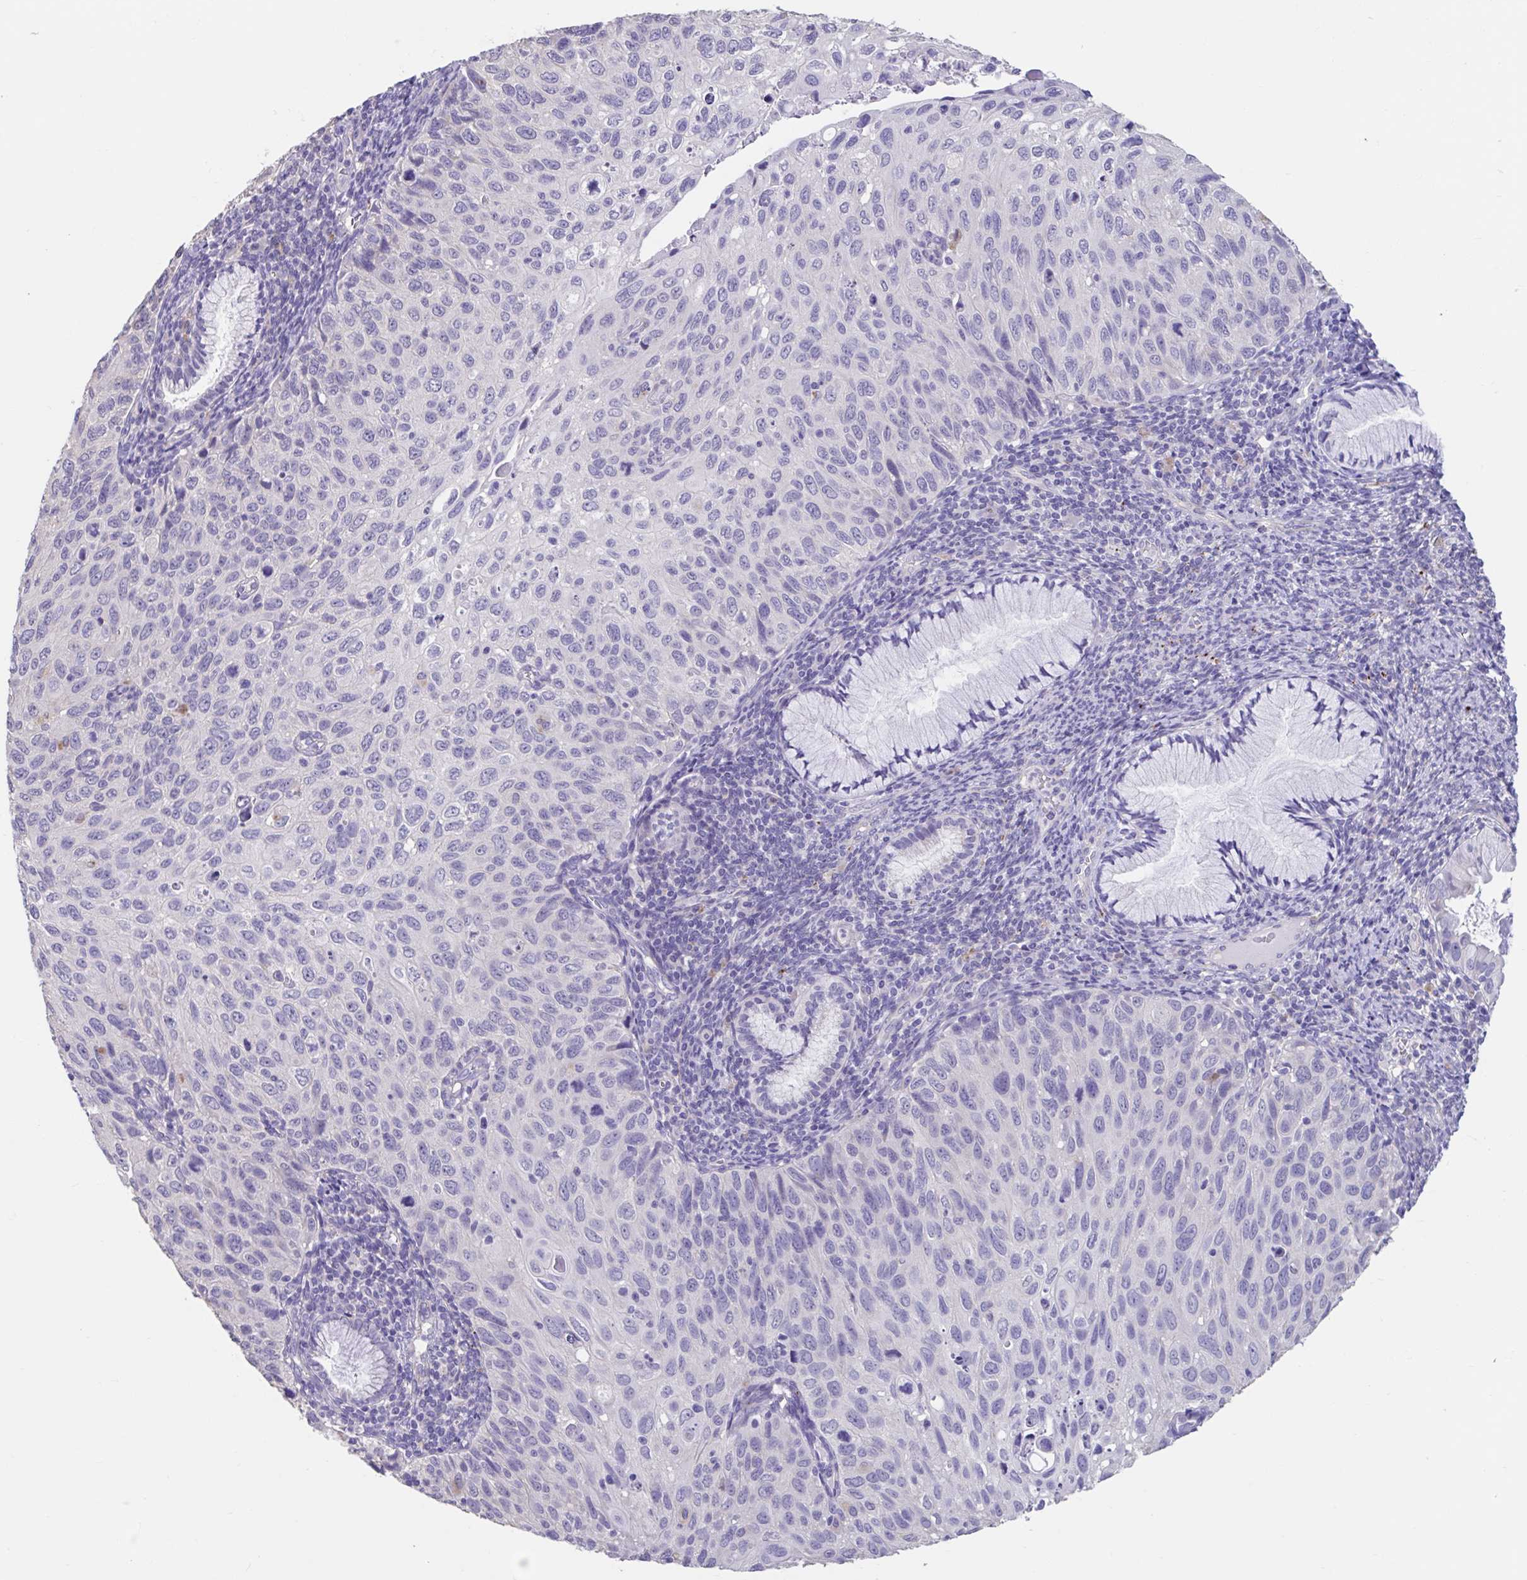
{"staining": {"intensity": "negative", "quantity": "none", "location": "none"}, "tissue": "cervical cancer", "cell_type": "Tumor cells", "image_type": "cancer", "snomed": [{"axis": "morphology", "description": "Squamous cell carcinoma, NOS"}, {"axis": "topography", "description": "Cervix"}], "caption": "A high-resolution image shows immunohistochemistry (IHC) staining of cervical cancer, which displays no significant staining in tumor cells.", "gene": "GPR162", "patient": {"sex": "female", "age": 70}}